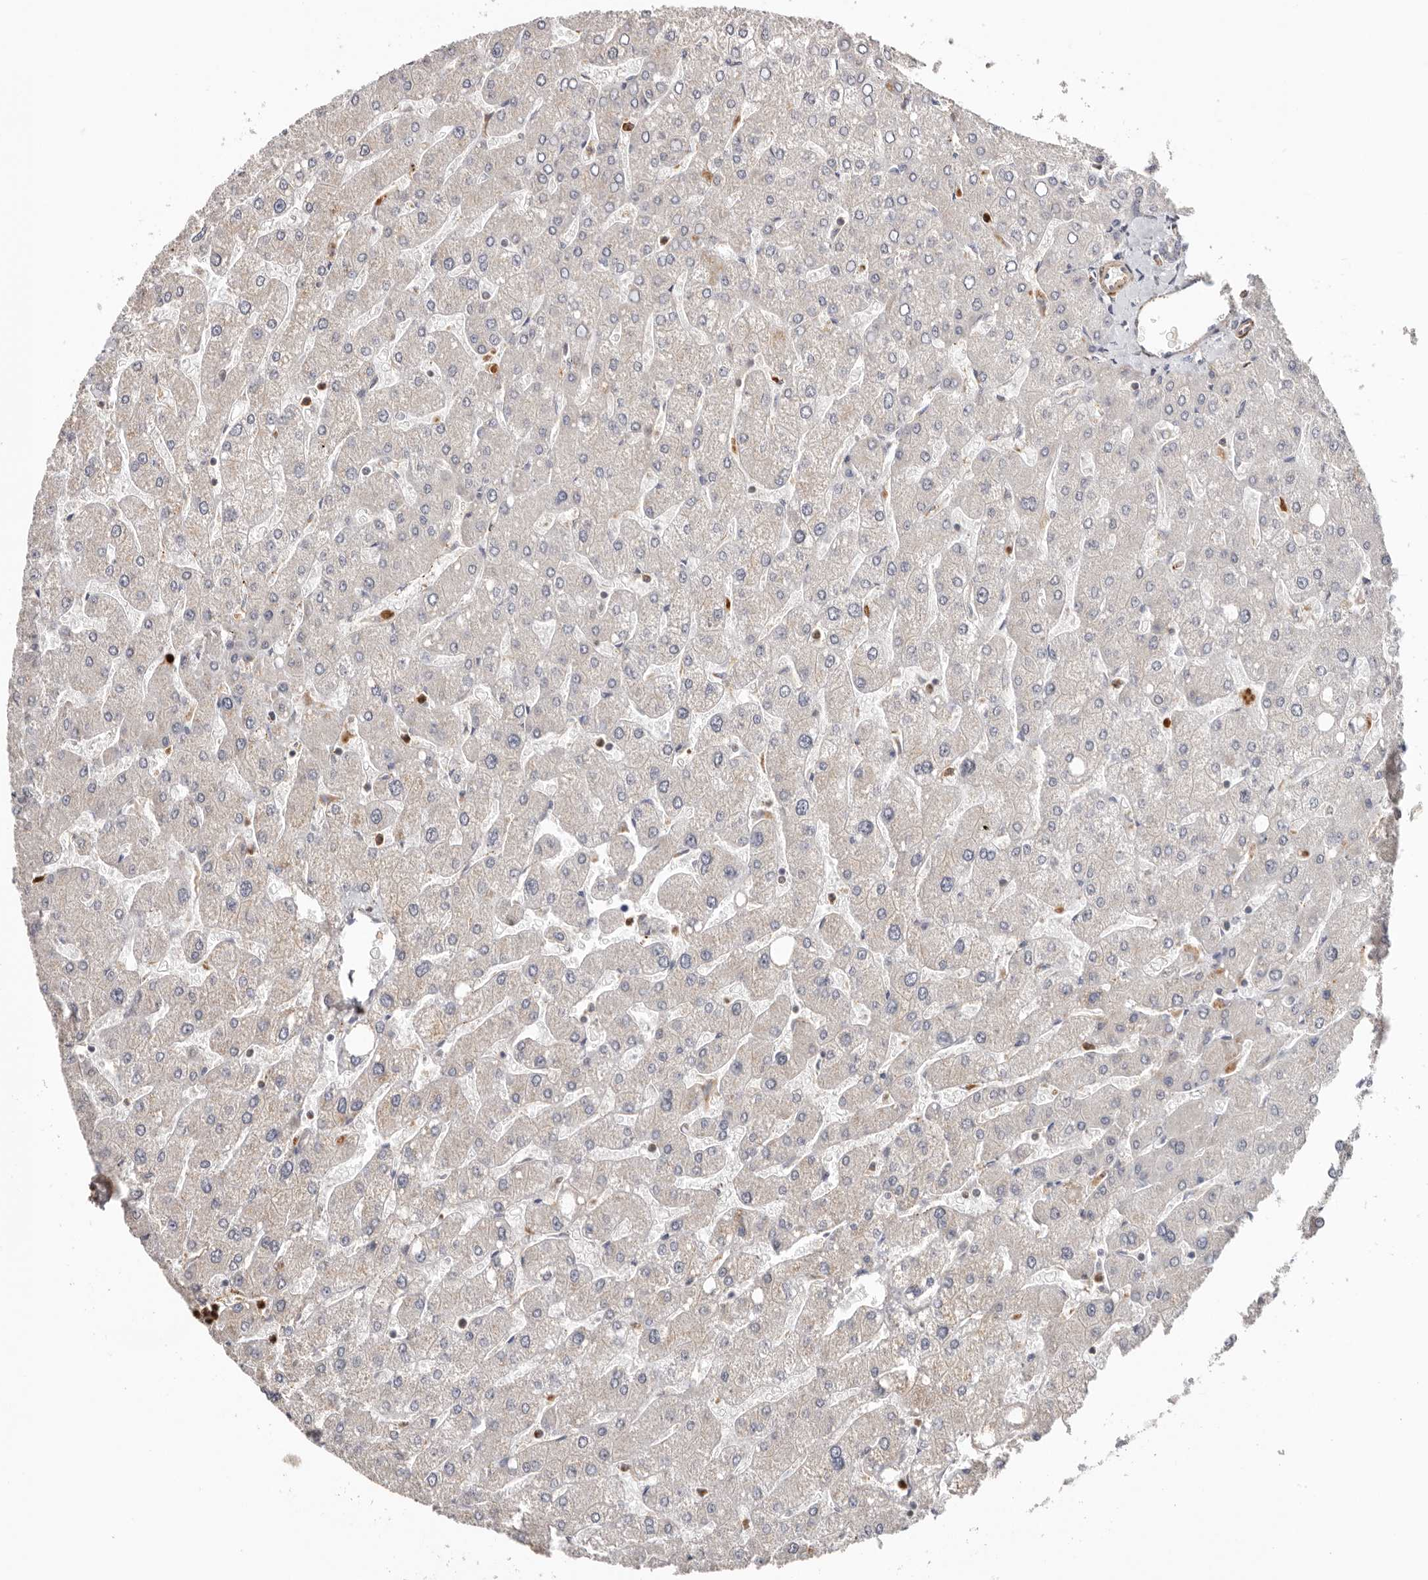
{"staining": {"intensity": "negative", "quantity": "none", "location": "none"}, "tissue": "liver", "cell_type": "Cholangiocytes", "image_type": "normal", "snomed": [{"axis": "morphology", "description": "Normal tissue, NOS"}, {"axis": "topography", "description": "Liver"}], "caption": "High power microscopy image of an IHC histopathology image of normal liver, revealing no significant positivity in cholangiocytes. The staining was performed using DAB (3,3'-diaminobenzidine) to visualize the protein expression in brown, while the nuclei were stained in blue with hematoxylin (Magnification: 20x).", "gene": "SMAD7", "patient": {"sex": "male", "age": 55}}